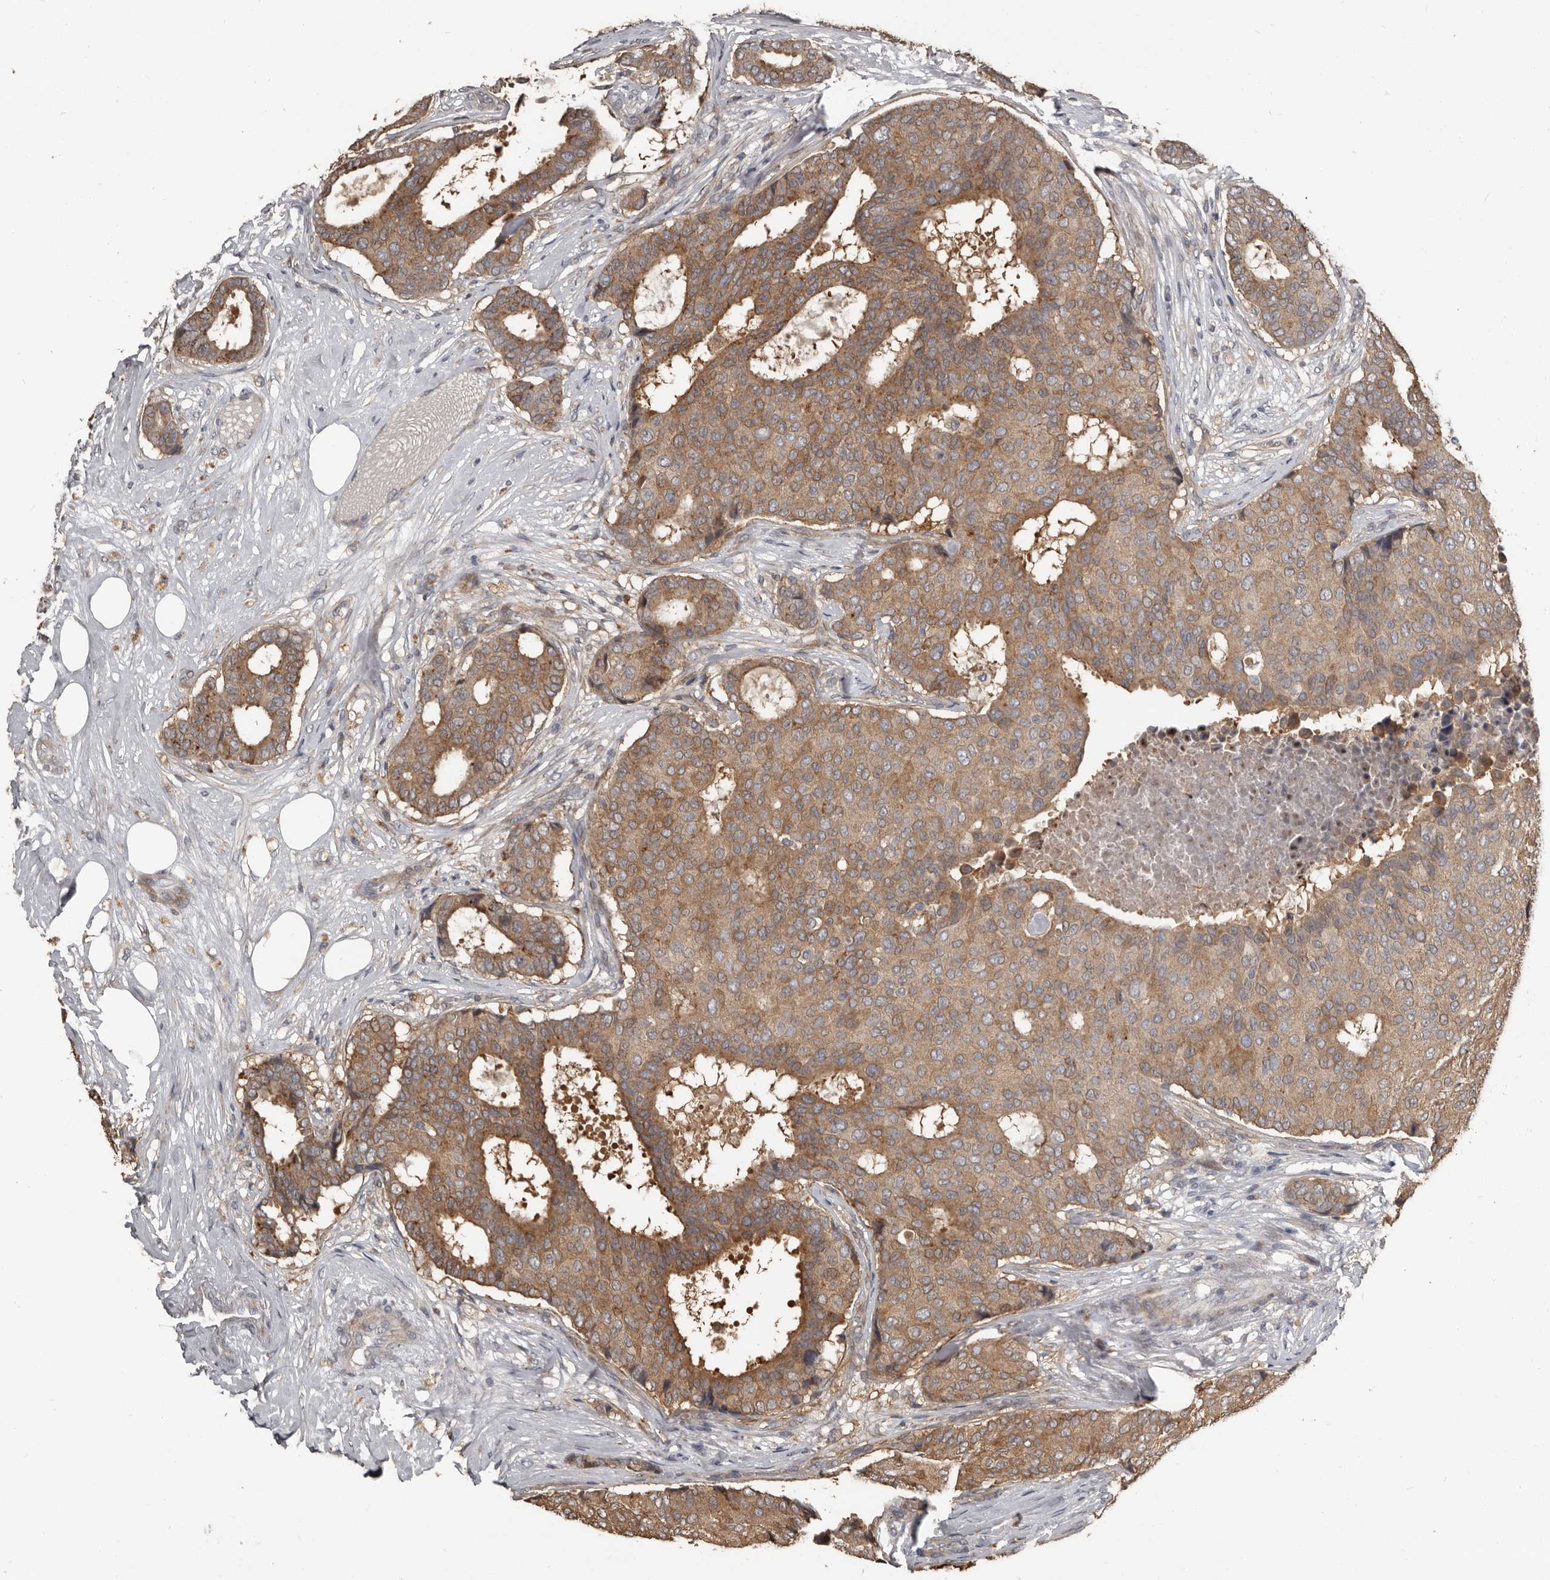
{"staining": {"intensity": "moderate", "quantity": ">75%", "location": "cytoplasmic/membranous"}, "tissue": "breast cancer", "cell_type": "Tumor cells", "image_type": "cancer", "snomed": [{"axis": "morphology", "description": "Duct carcinoma"}, {"axis": "topography", "description": "Breast"}], "caption": "Brown immunohistochemical staining in human breast invasive ductal carcinoma exhibits moderate cytoplasmic/membranous positivity in about >75% of tumor cells.", "gene": "KCNJ8", "patient": {"sex": "female", "age": 75}}